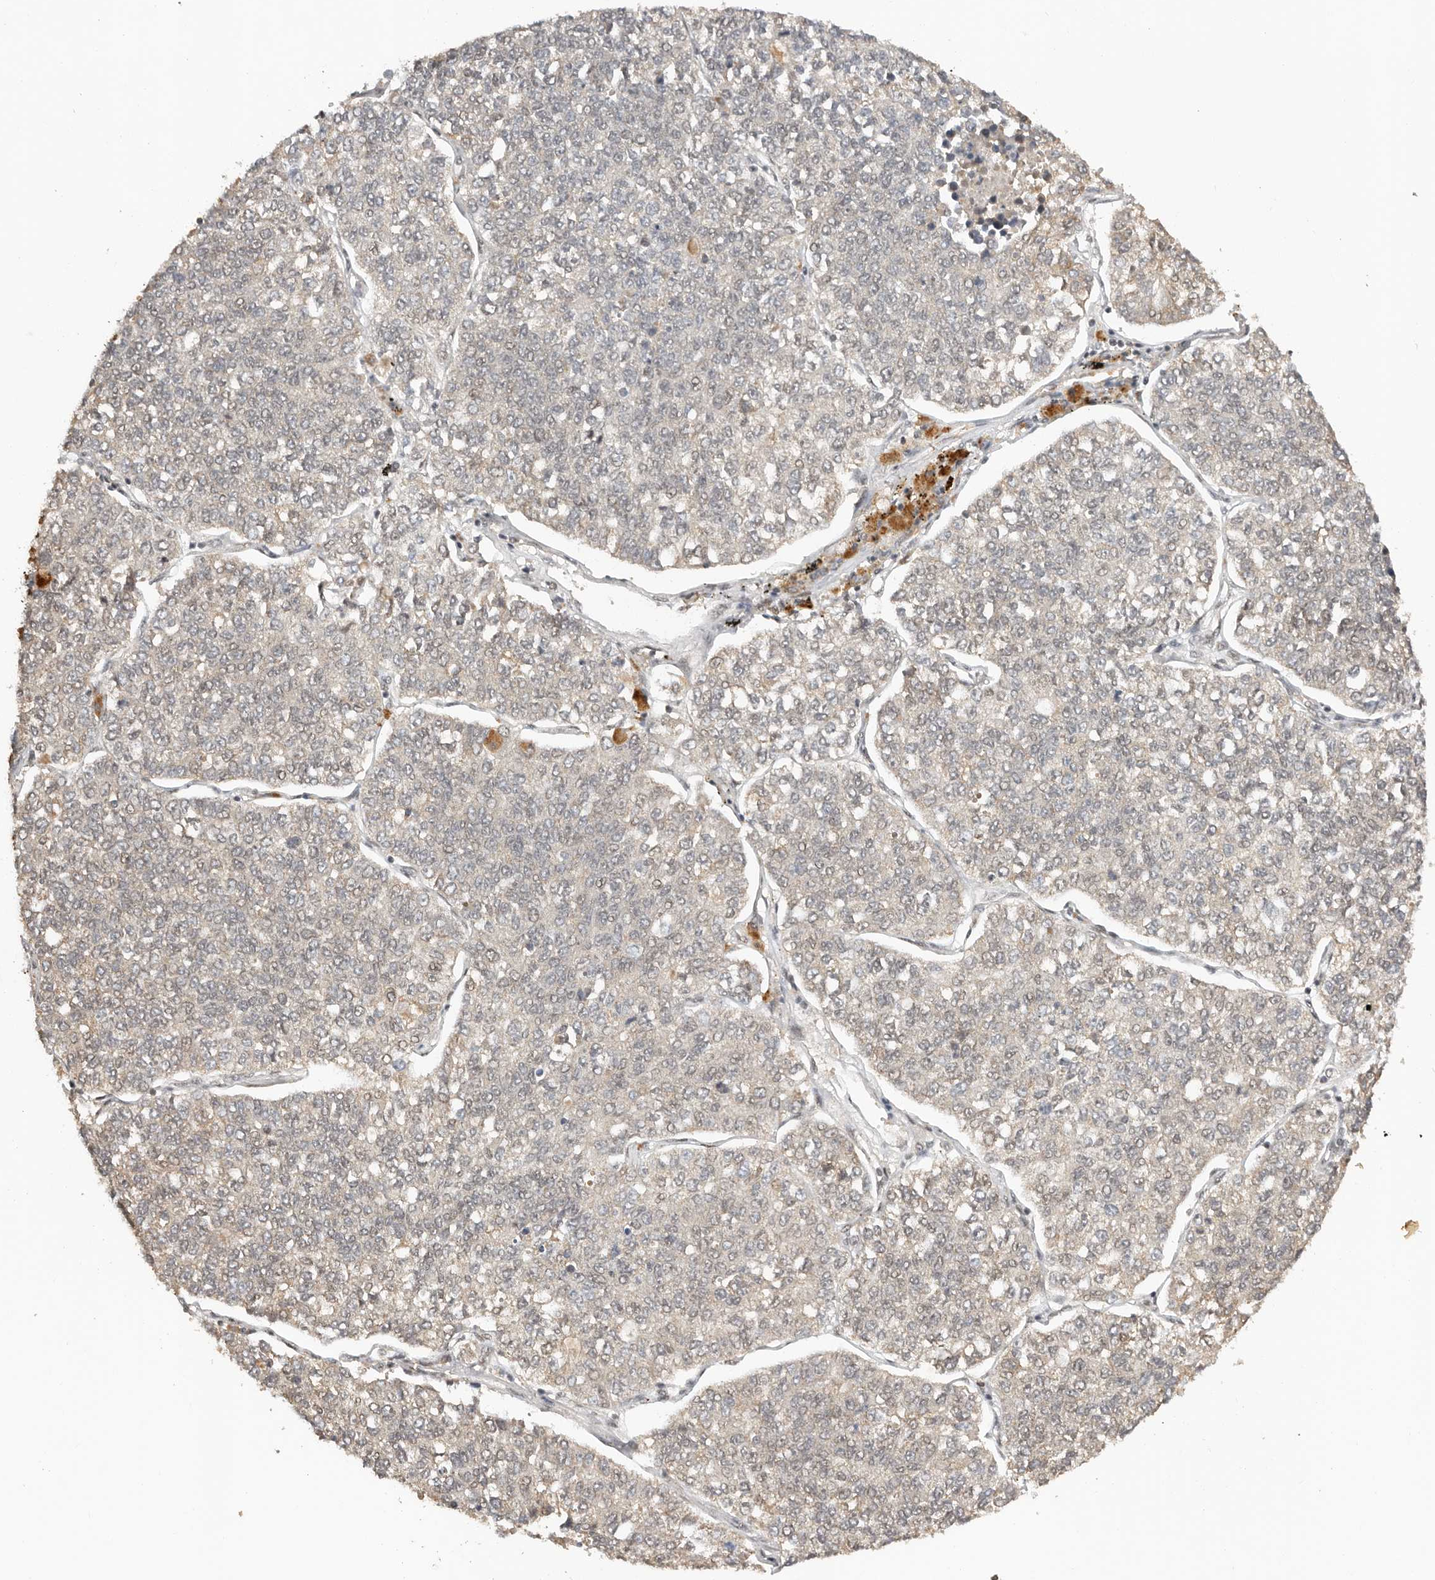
{"staining": {"intensity": "weak", "quantity": "25%-75%", "location": "cytoplasmic/membranous"}, "tissue": "lung cancer", "cell_type": "Tumor cells", "image_type": "cancer", "snomed": [{"axis": "morphology", "description": "Adenocarcinoma, NOS"}, {"axis": "topography", "description": "Lung"}], "caption": "High-magnification brightfield microscopy of lung cancer (adenocarcinoma) stained with DAB (brown) and counterstained with hematoxylin (blue). tumor cells exhibit weak cytoplasmic/membranous expression is appreciated in approximately25%-75% of cells. (DAB IHC, brown staining for protein, blue staining for nuclei).", "gene": "SEC14L1", "patient": {"sex": "male", "age": 49}}